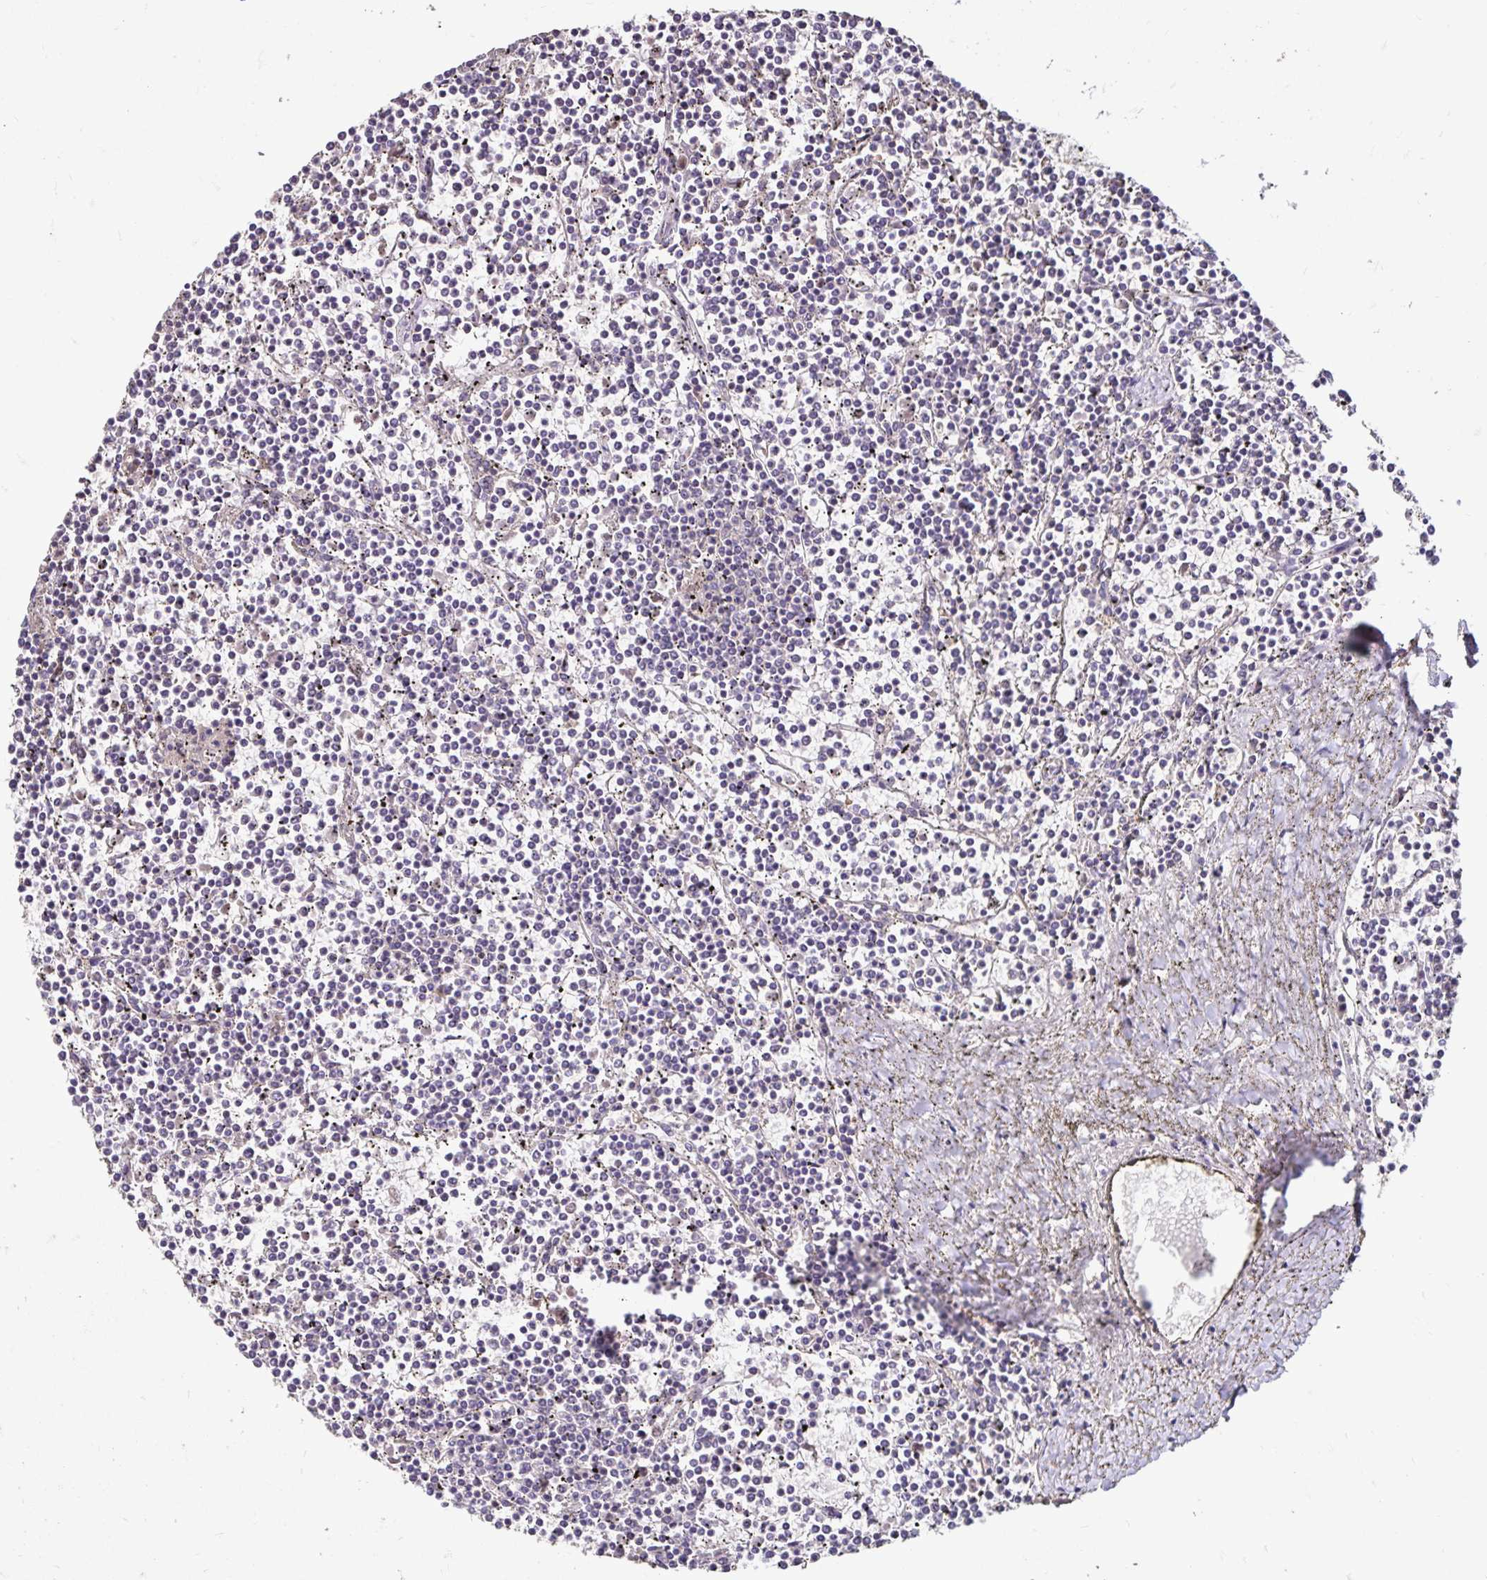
{"staining": {"intensity": "negative", "quantity": "none", "location": "none"}, "tissue": "lymphoma", "cell_type": "Tumor cells", "image_type": "cancer", "snomed": [{"axis": "morphology", "description": "Malignant lymphoma, non-Hodgkin's type, Low grade"}, {"axis": "topography", "description": "Spleen"}], "caption": "Tumor cells are negative for protein expression in human low-grade malignant lymphoma, non-Hodgkin's type.", "gene": "EMC10", "patient": {"sex": "female", "age": 19}}